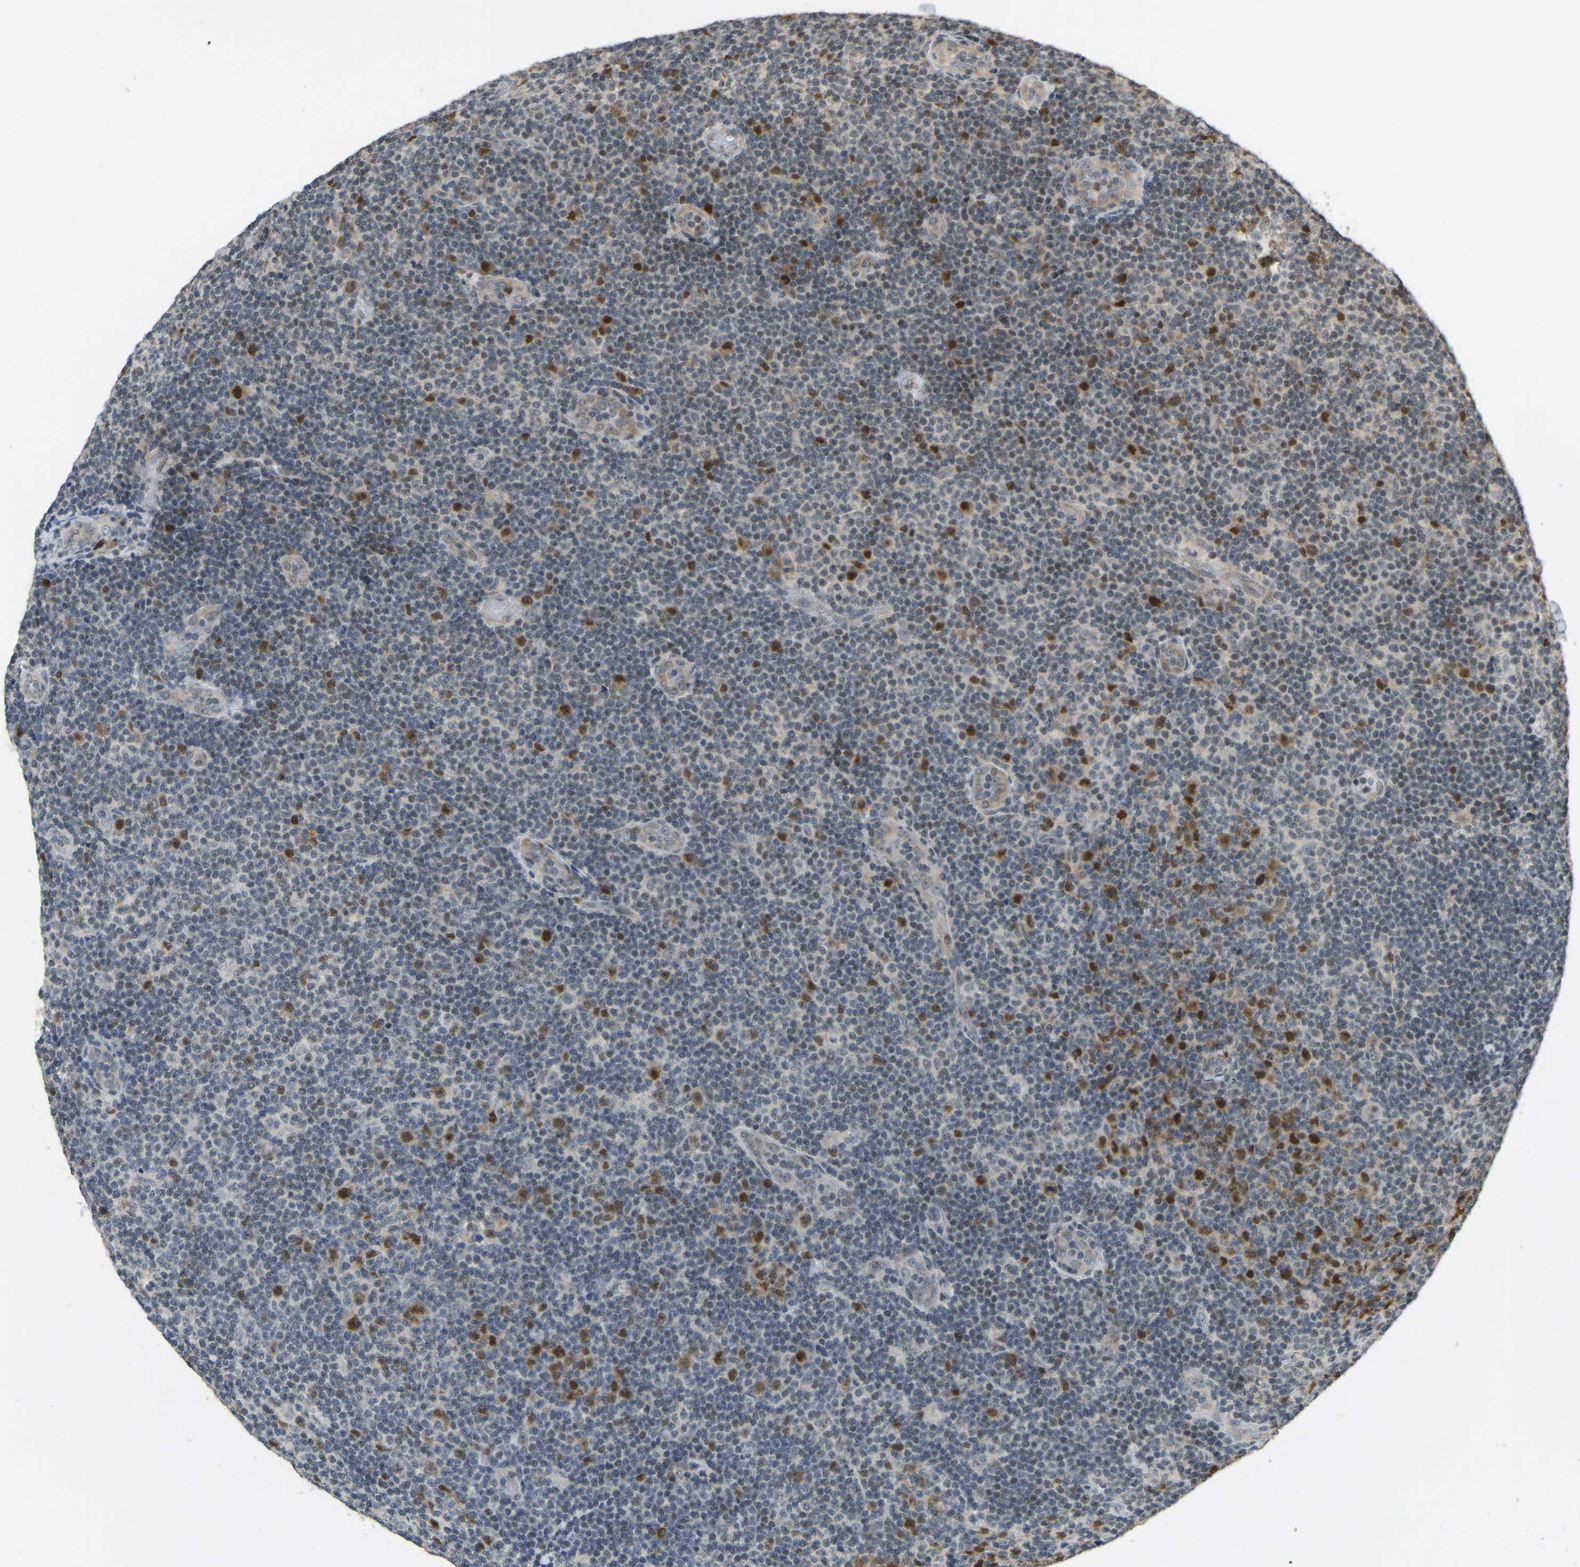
{"staining": {"intensity": "strong", "quantity": "<25%", "location": "nuclear"}, "tissue": "lymphoma", "cell_type": "Tumor cells", "image_type": "cancer", "snomed": [{"axis": "morphology", "description": "Malignant lymphoma, non-Hodgkin's type, Low grade"}, {"axis": "topography", "description": "Lymph node"}], "caption": "About <25% of tumor cells in human low-grade malignant lymphoma, non-Hodgkin's type demonstrate strong nuclear protein expression as visualized by brown immunohistochemical staining.", "gene": "BRF2", "patient": {"sex": "male", "age": 83}}